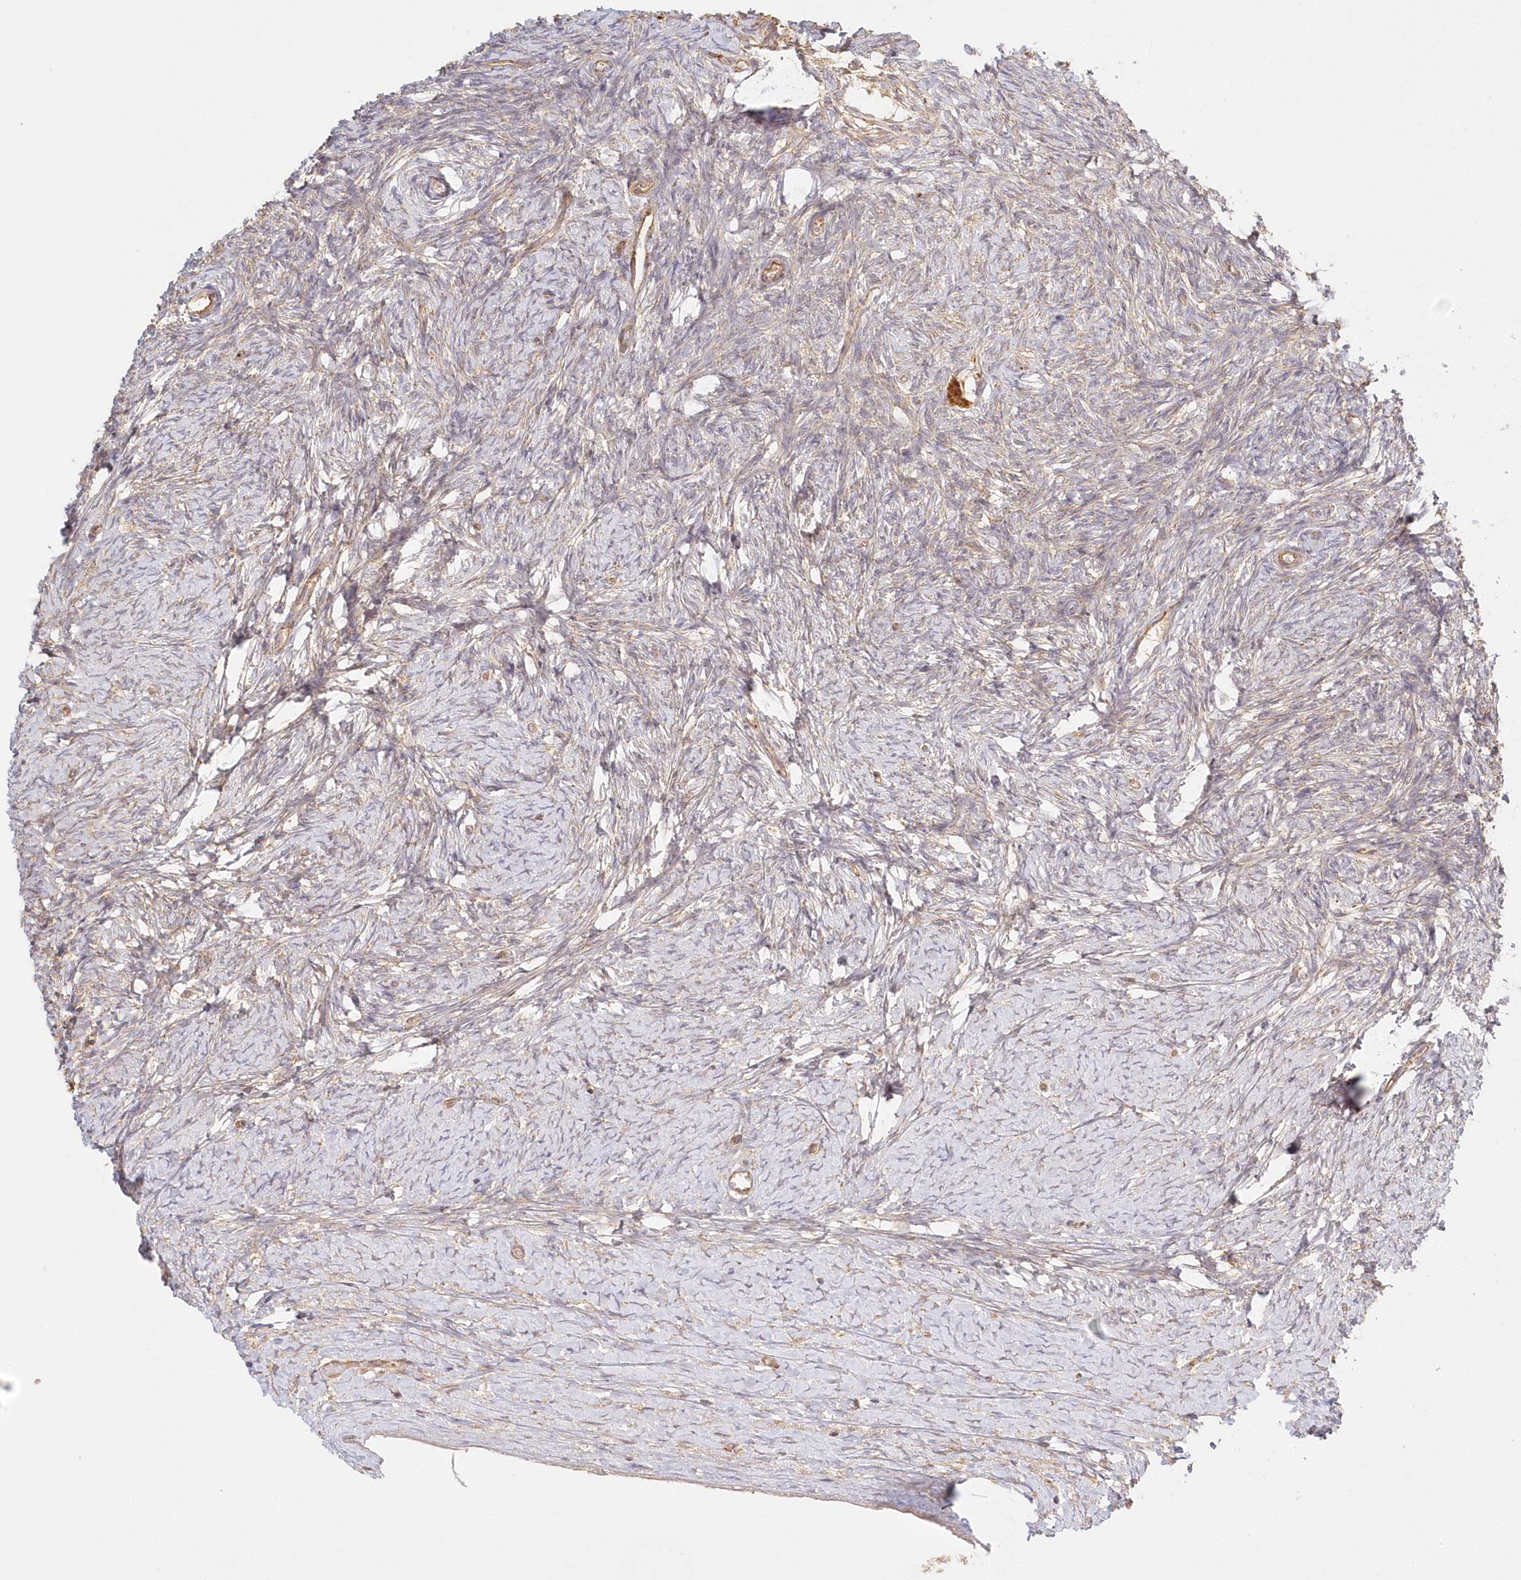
{"staining": {"intensity": "strong", "quantity": ">75%", "location": "cytoplasmic/membranous"}, "tissue": "ovary", "cell_type": "Follicle cells", "image_type": "normal", "snomed": [{"axis": "morphology", "description": "Normal tissue, NOS"}, {"axis": "morphology", "description": "Developmental malformation"}, {"axis": "topography", "description": "Ovary"}], "caption": "Immunohistochemistry (IHC) image of unremarkable ovary: ovary stained using IHC displays high levels of strong protein expression localized specifically in the cytoplasmic/membranous of follicle cells, appearing as a cytoplasmic/membranous brown color.", "gene": "KIAA0232", "patient": {"sex": "female", "age": 39}}